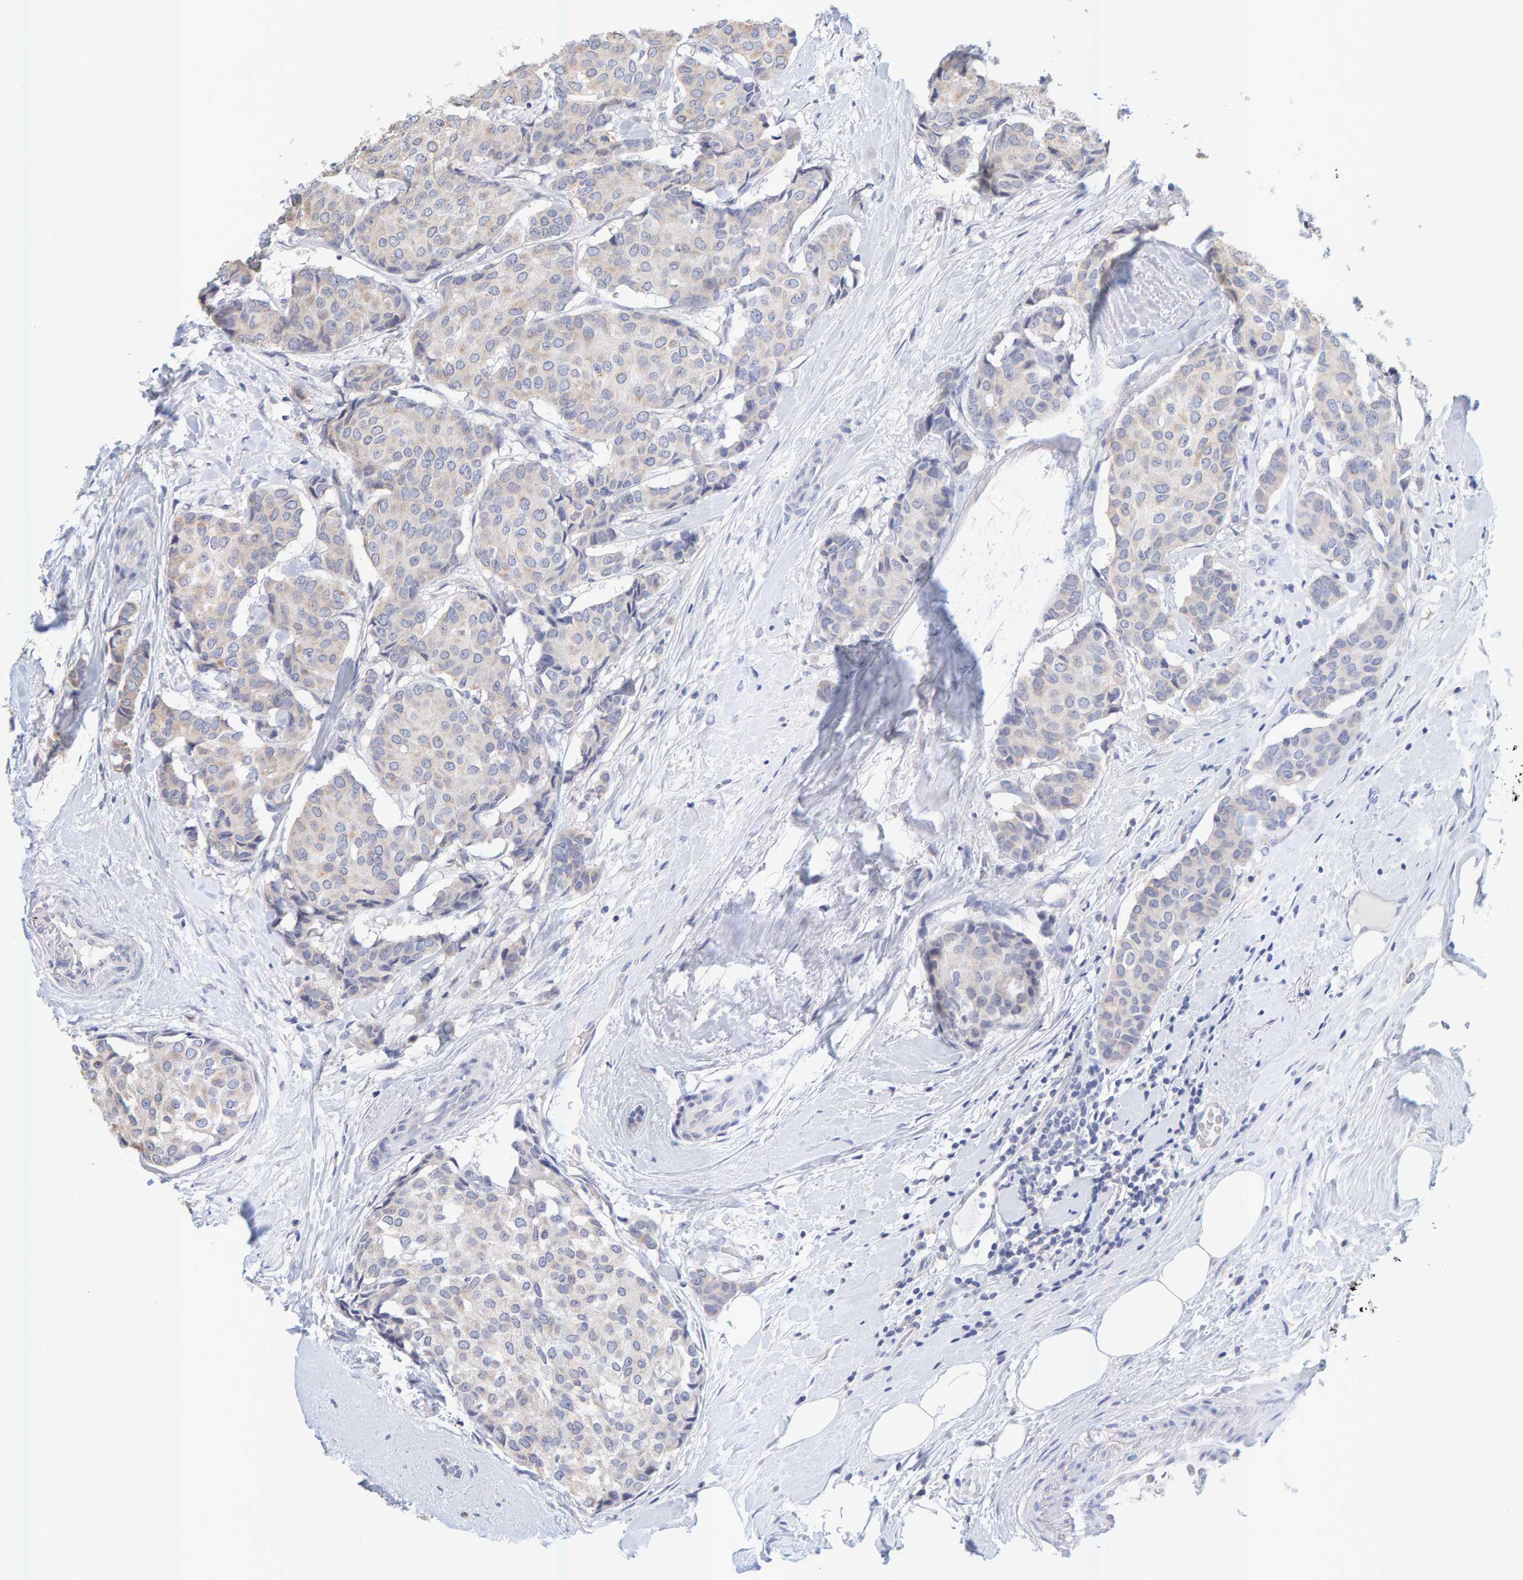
{"staining": {"intensity": "weak", "quantity": "<25%", "location": "cytoplasmic/membranous"}, "tissue": "breast cancer", "cell_type": "Tumor cells", "image_type": "cancer", "snomed": [{"axis": "morphology", "description": "Duct carcinoma"}, {"axis": "topography", "description": "Breast"}], "caption": "Histopathology image shows no protein positivity in tumor cells of breast cancer (invasive ductal carcinoma) tissue. Brightfield microscopy of IHC stained with DAB (3,3'-diaminobenzidine) (brown) and hematoxylin (blue), captured at high magnification.", "gene": "SGPL1", "patient": {"sex": "female", "age": 75}}